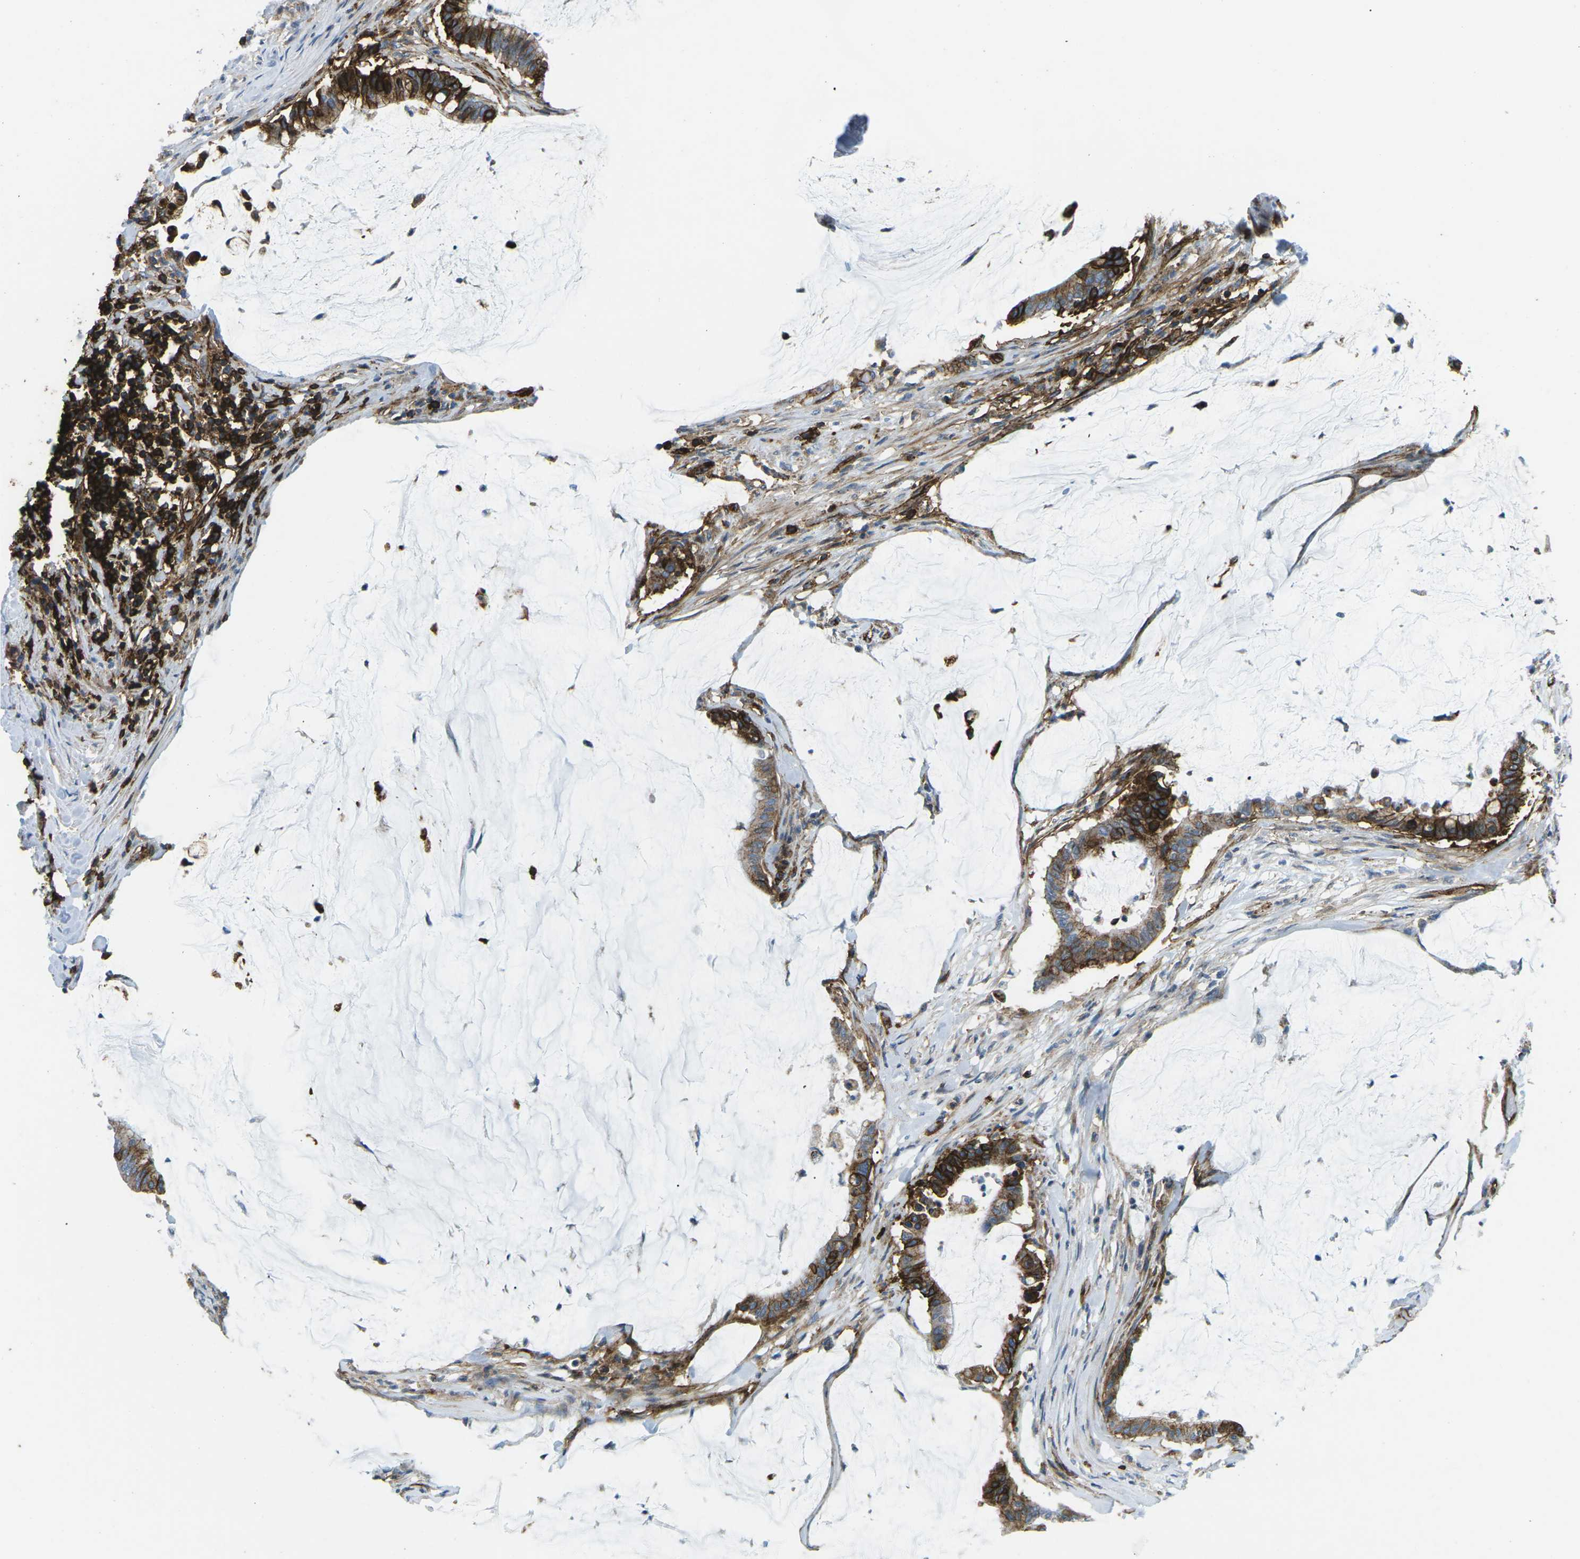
{"staining": {"intensity": "strong", "quantity": ">75%", "location": "cytoplasmic/membranous"}, "tissue": "pancreatic cancer", "cell_type": "Tumor cells", "image_type": "cancer", "snomed": [{"axis": "morphology", "description": "Adenocarcinoma, NOS"}, {"axis": "topography", "description": "Pancreas"}], "caption": "Pancreatic adenocarcinoma stained with DAB (3,3'-diaminobenzidine) immunohistochemistry (IHC) reveals high levels of strong cytoplasmic/membranous positivity in about >75% of tumor cells.", "gene": "HLA-B", "patient": {"sex": "male", "age": 41}}